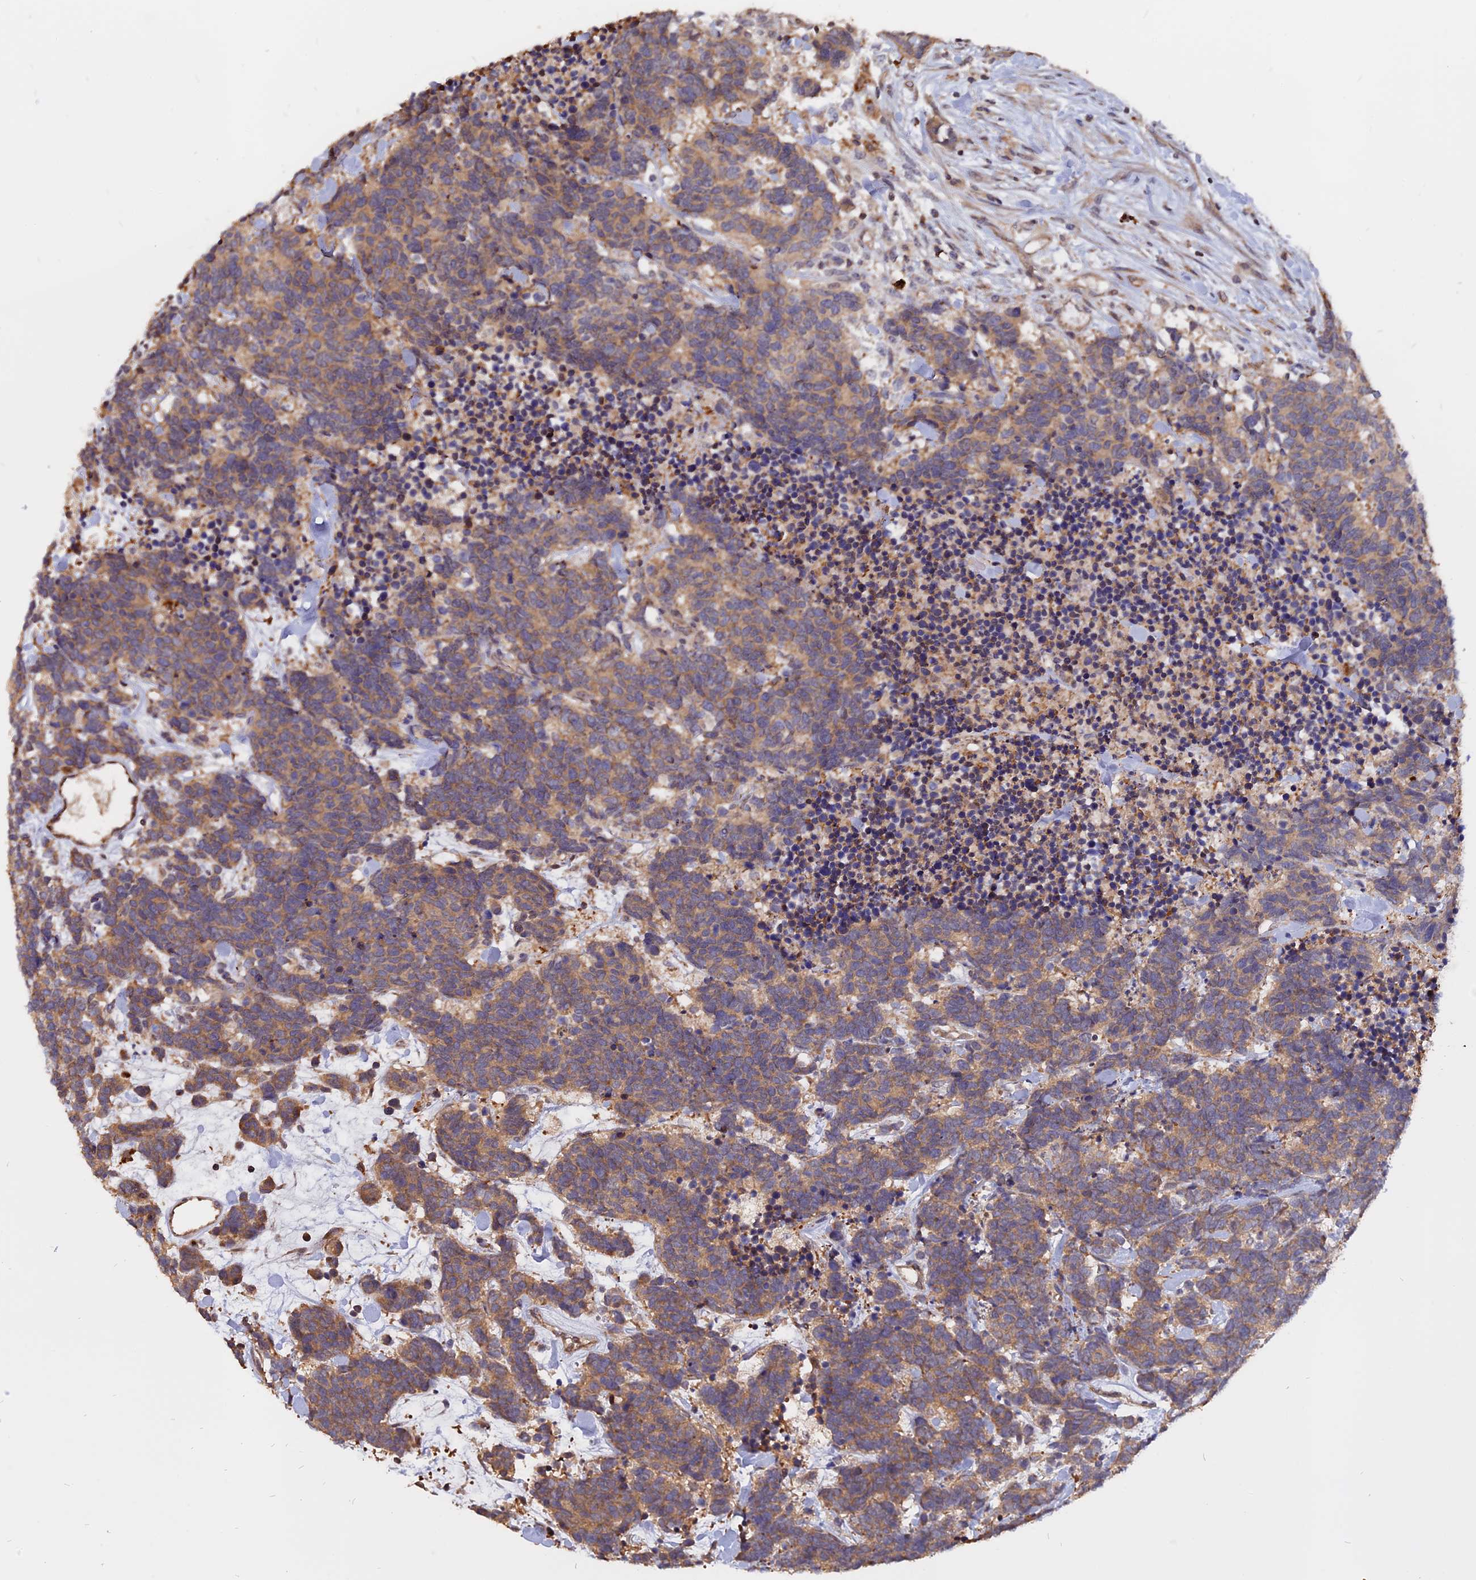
{"staining": {"intensity": "moderate", "quantity": ">75%", "location": "cytoplasmic/membranous"}, "tissue": "carcinoid", "cell_type": "Tumor cells", "image_type": "cancer", "snomed": [{"axis": "morphology", "description": "Carcinoma, NOS"}, {"axis": "morphology", "description": "Carcinoid, malignant, NOS"}, {"axis": "topography", "description": "Prostate"}], "caption": "An immunohistochemistry (IHC) photomicrograph of neoplastic tissue is shown. Protein staining in brown labels moderate cytoplasmic/membranous positivity in carcinoid within tumor cells. (Stains: DAB (3,3'-diaminobenzidine) in brown, nuclei in blue, Microscopy: brightfield microscopy at high magnification).", "gene": "CARMIL2", "patient": {"sex": "male", "age": 57}}